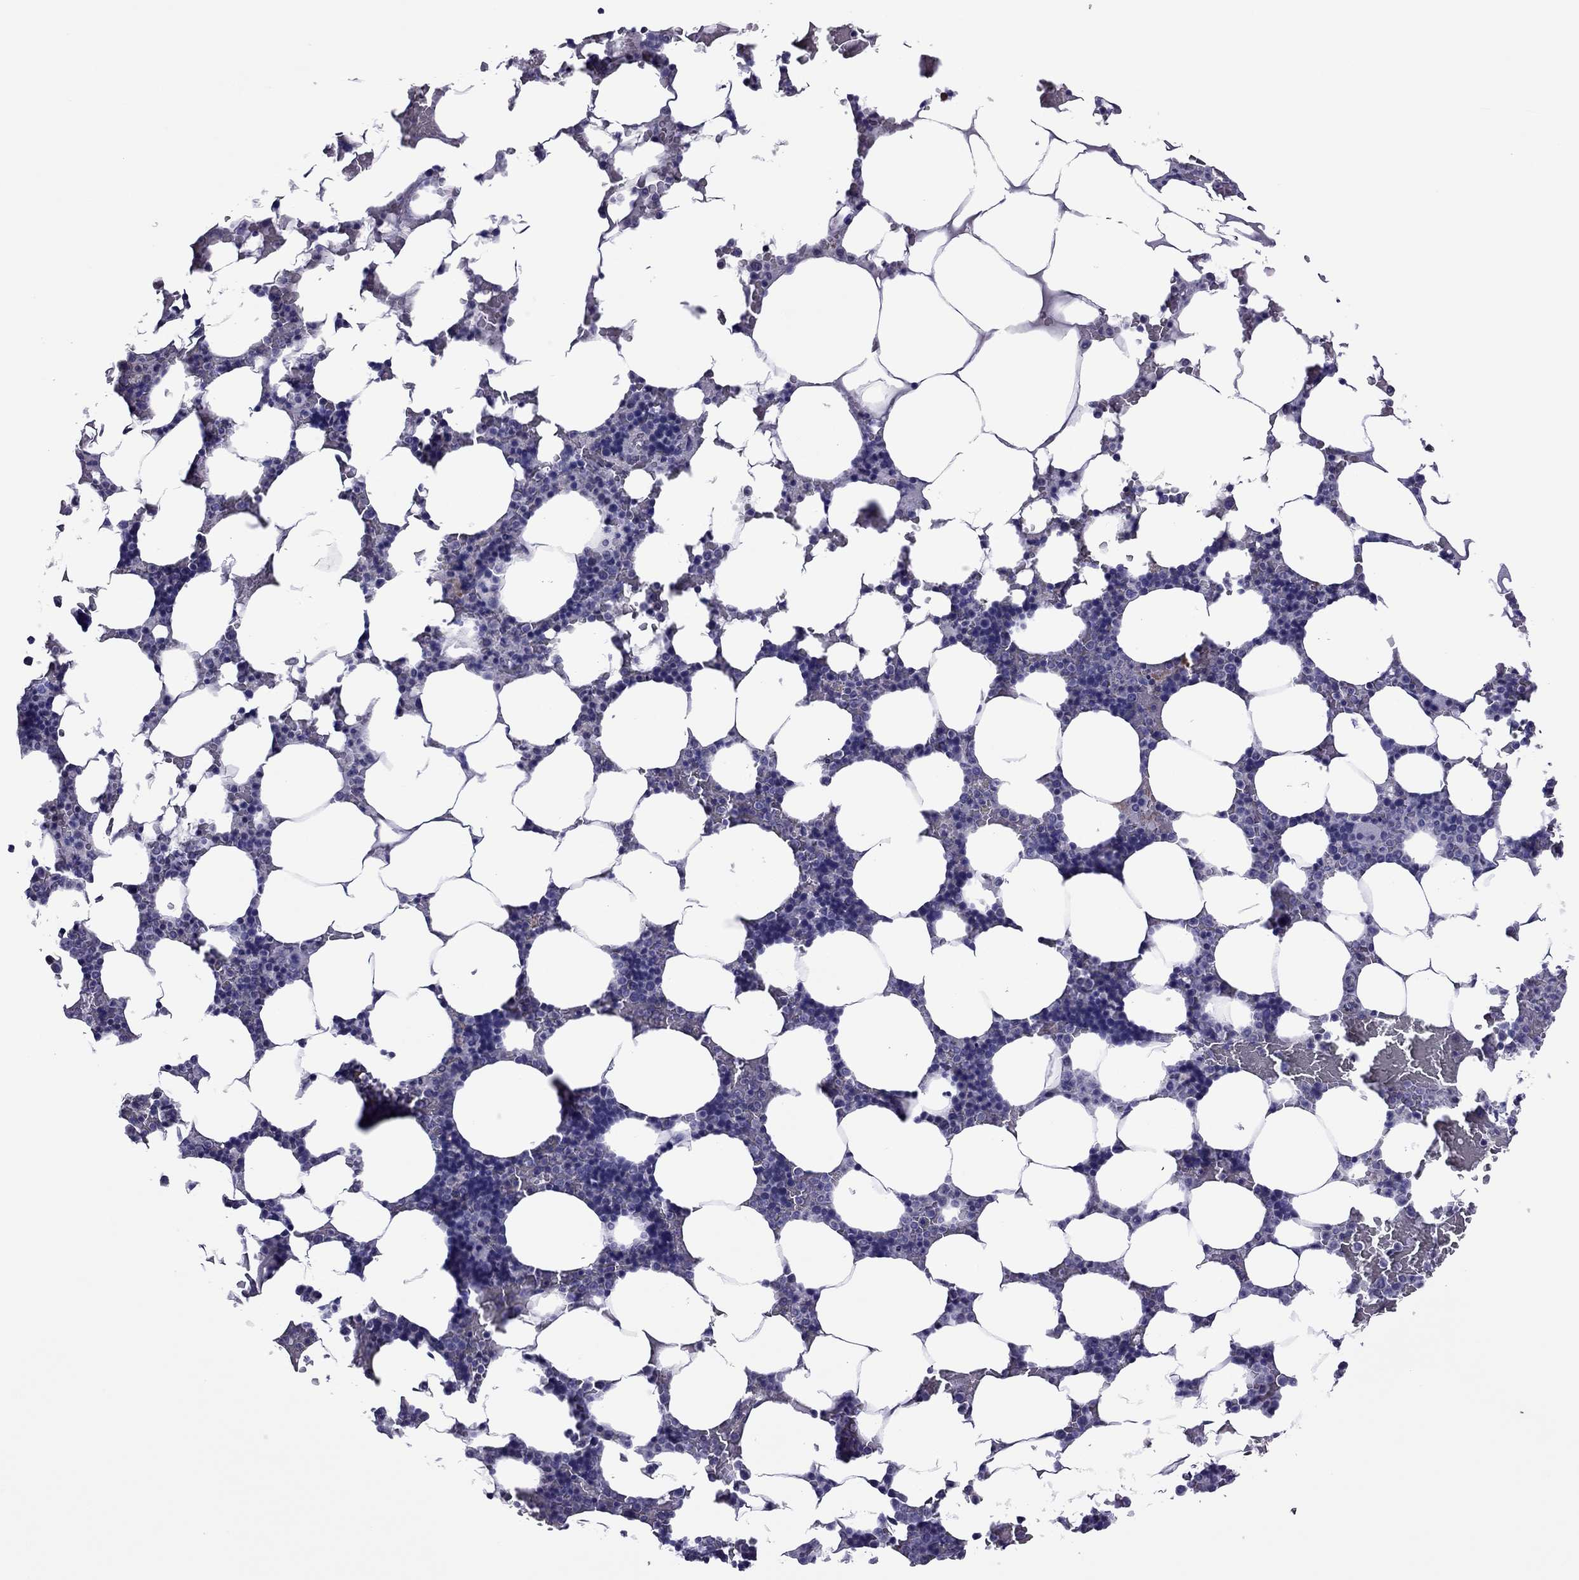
{"staining": {"intensity": "negative", "quantity": "none", "location": "none"}, "tissue": "bone marrow", "cell_type": "Hematopoietic cells", "image_type": "normal", "snomed": [{"axis": "morphology", "description": "Normal tissue, NOS"}, {"axis": "topography", "description": "Bone marrow"}], "caption": "Immunohistochemistry photomicrograph of benign bone marrow: bone marrow stained with DAB displays no significant protein expression in hematopoietic cells. (Brightfield microscopy of DAB (3,3'-diaminobenzidine) immunohistochemistry (IHC) at high magnification).", "gene": "SLC16A8", "patient": {"sex": "male", "age": 51}}